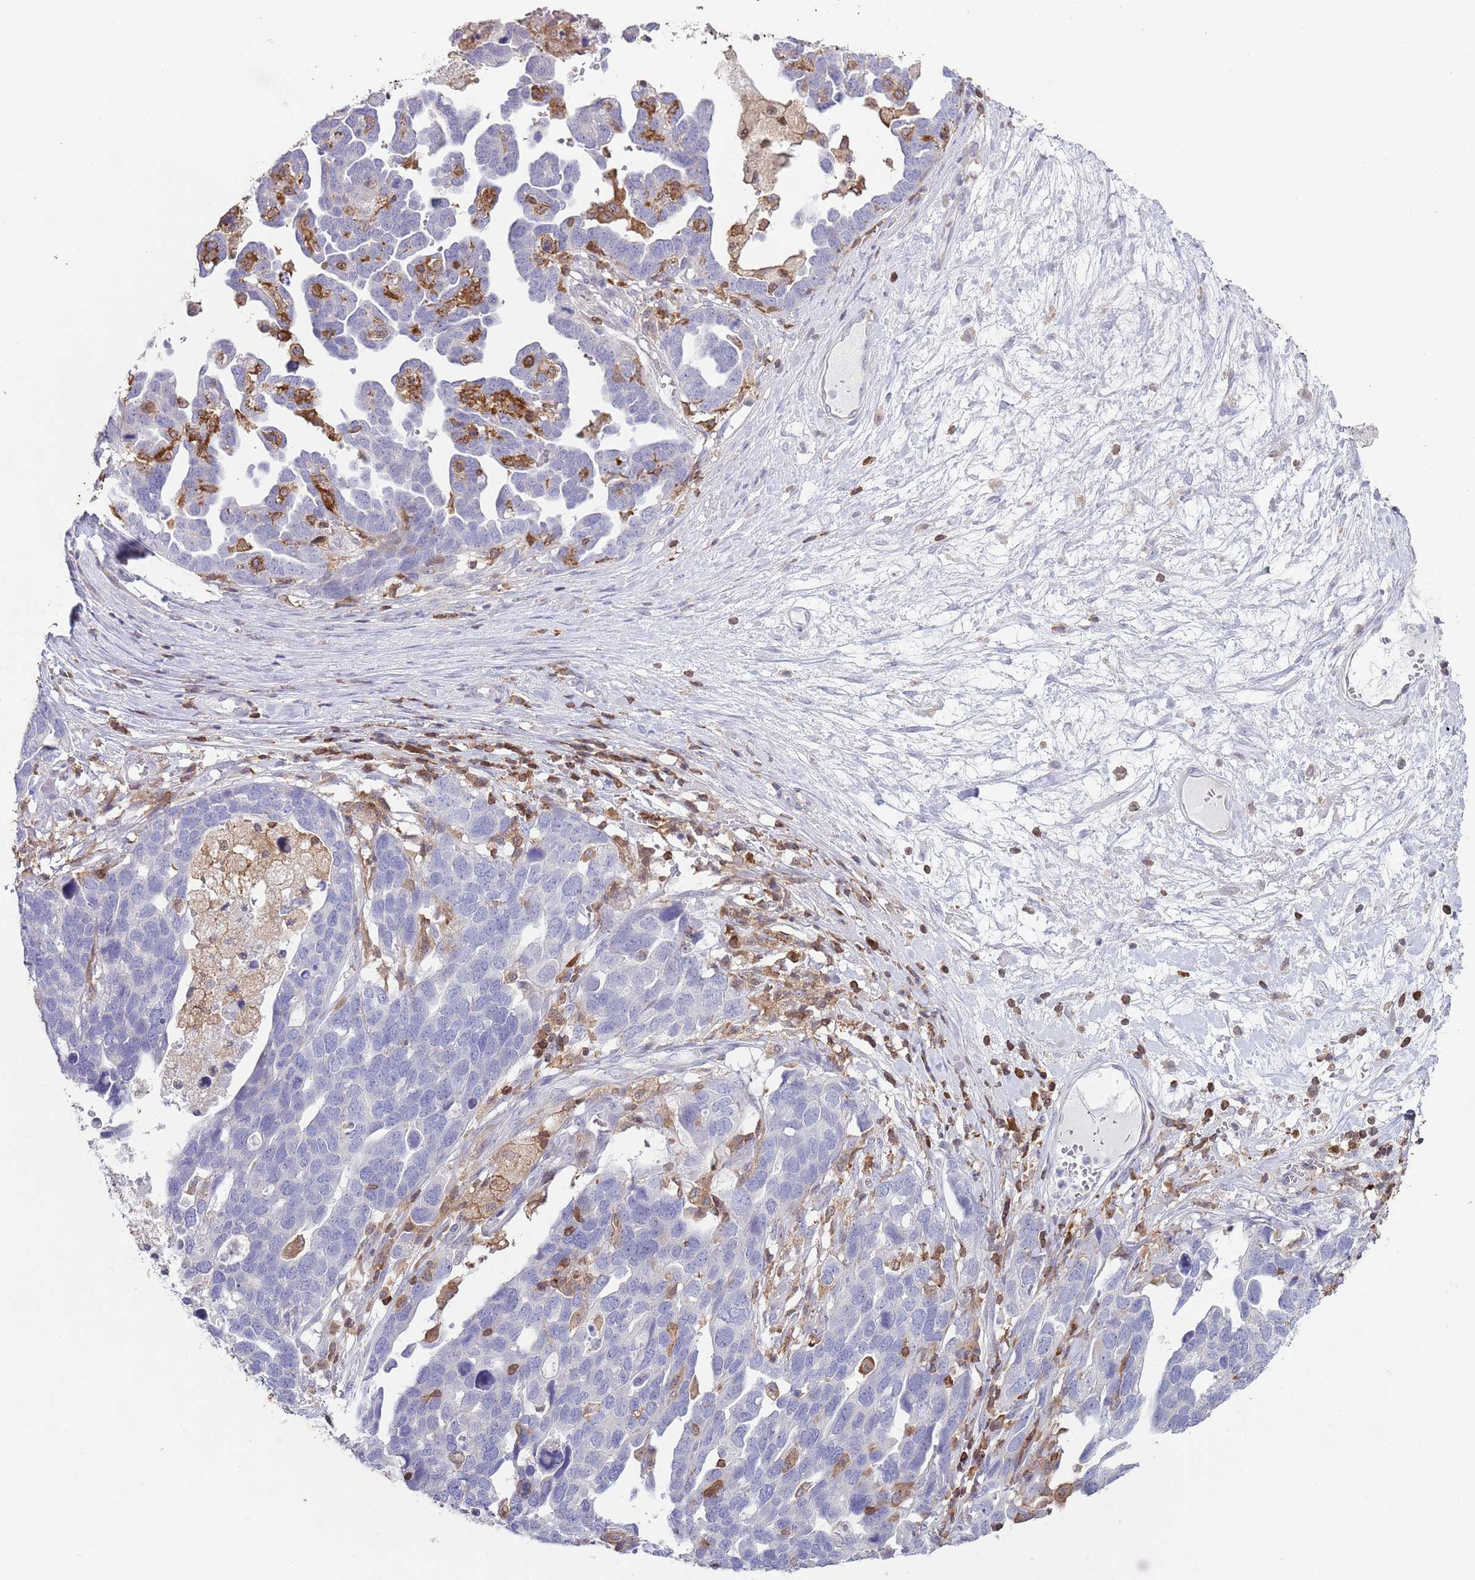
{"staining": {"intensity": "negative", "quantity": "none", "location": "none"}, "tissue": "ovarian cancer", "cell_type": "Tumor cells", "image_type": "cancer", "snomed": [{"axis": "morphology", "description": "Cystadenocarcinoma, serous, NOS"}, {"axis": "topography", "description": "Ovary"}], "caption": "Protein analysis of serous cystadenocarcinoma (ovarian) shows no significant expression in tumor cells. (Stains: DAB immunohistochemistry with hematoxylin counter stain, Microscopy: brightfield microscopy at high magnification).", "gene": "LPXN", "patient": {"sex": "female", "age": 54}}